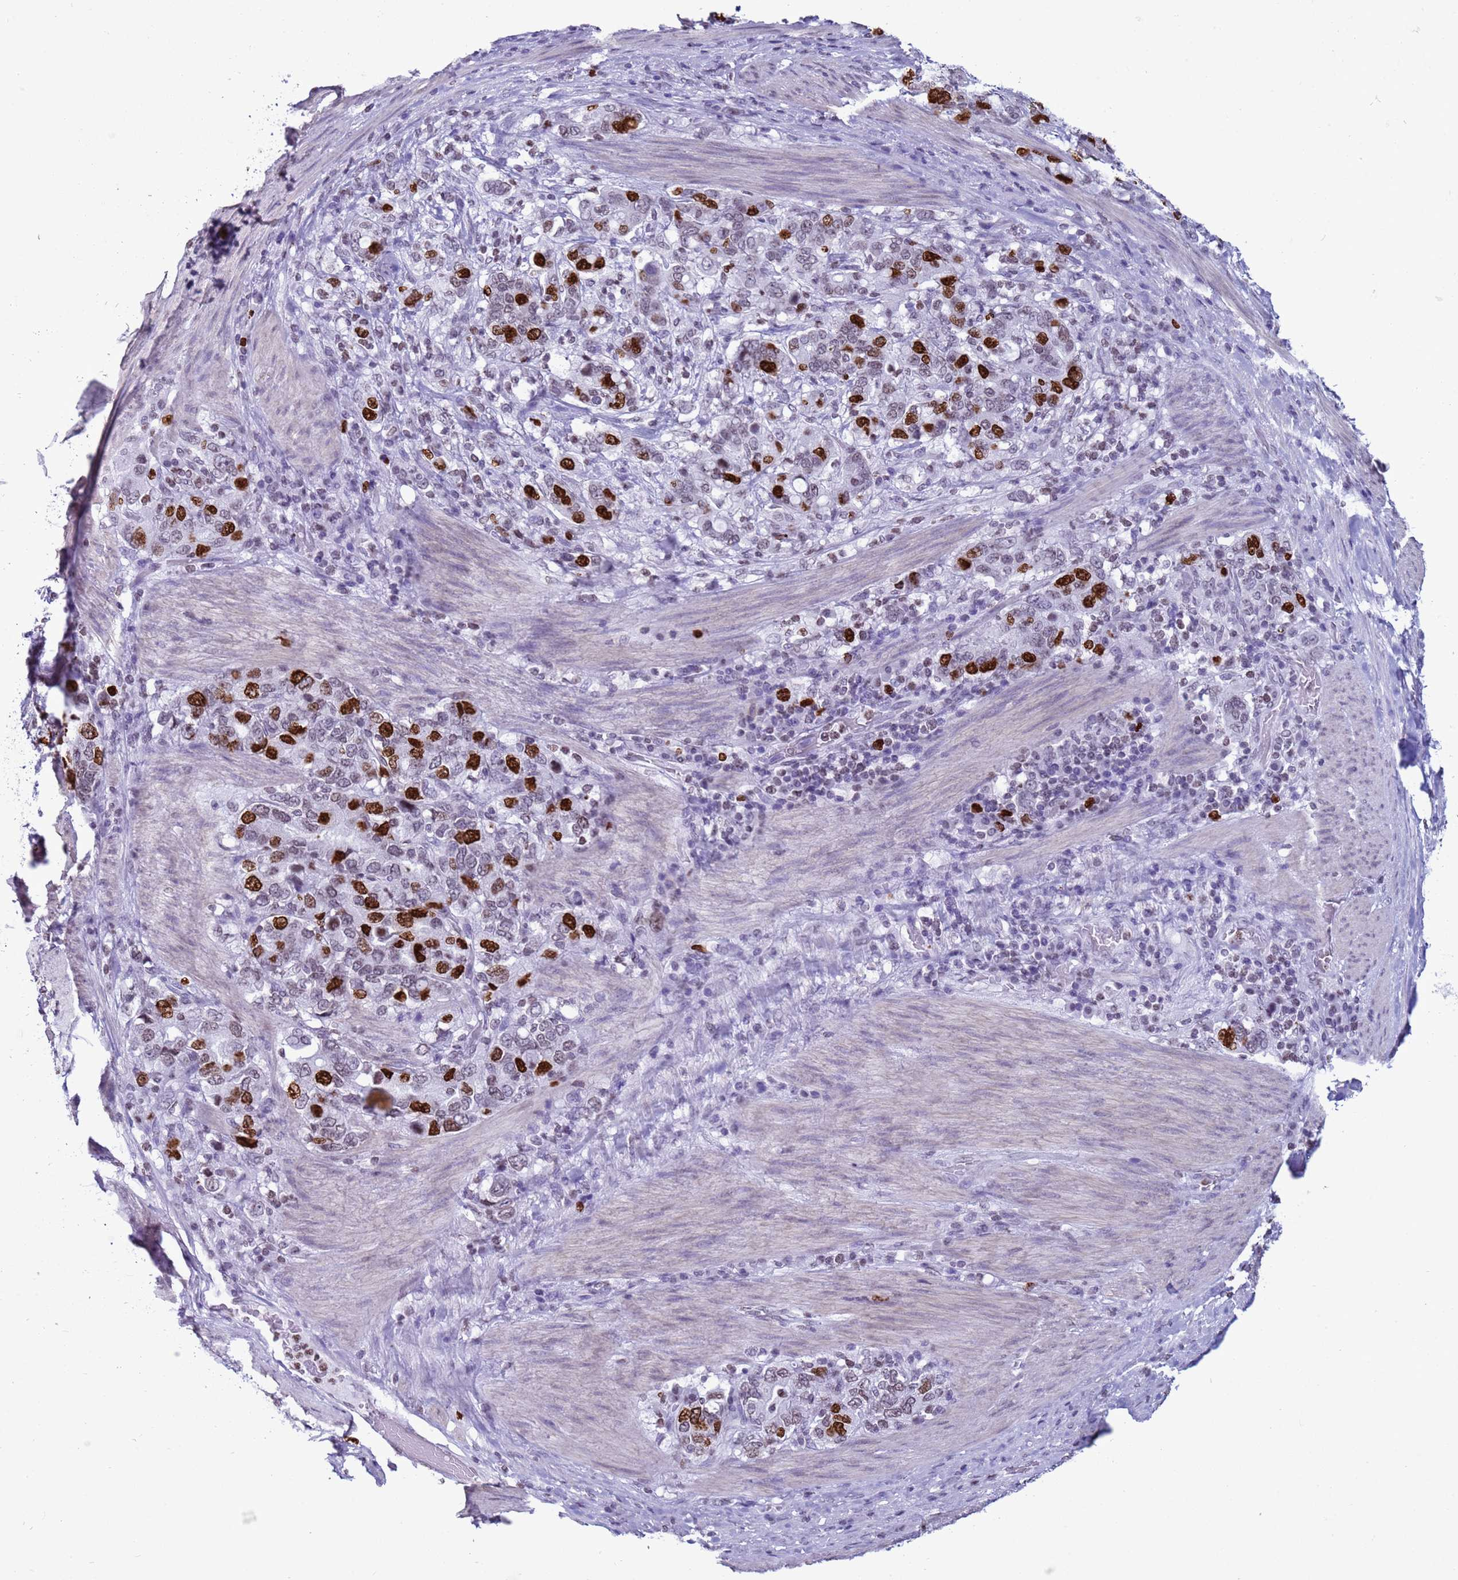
{"staining": {"intensity": "strong", "quantity": "25%-75%", "location": "nuclear"}, "tissue": "stomach cancer", "cell_type": "Tumor cells", "image_type": "cancer", "snomed": [{"axis": "morphology", "description": "Adenocarcinoma, NOS"}, {"axis": "topography", "description": "Stomach, upper"}, {"axis": "topography", "description": "Stomach"}], "caption": "DAB immunohistochemical staining of human adenocarcinoma (stomach) displays strong nuclear protein positivity in about 25%-75% of tumor cells.", "gene": "H4C8", "patient": {"sex": "male", "age": 62}}